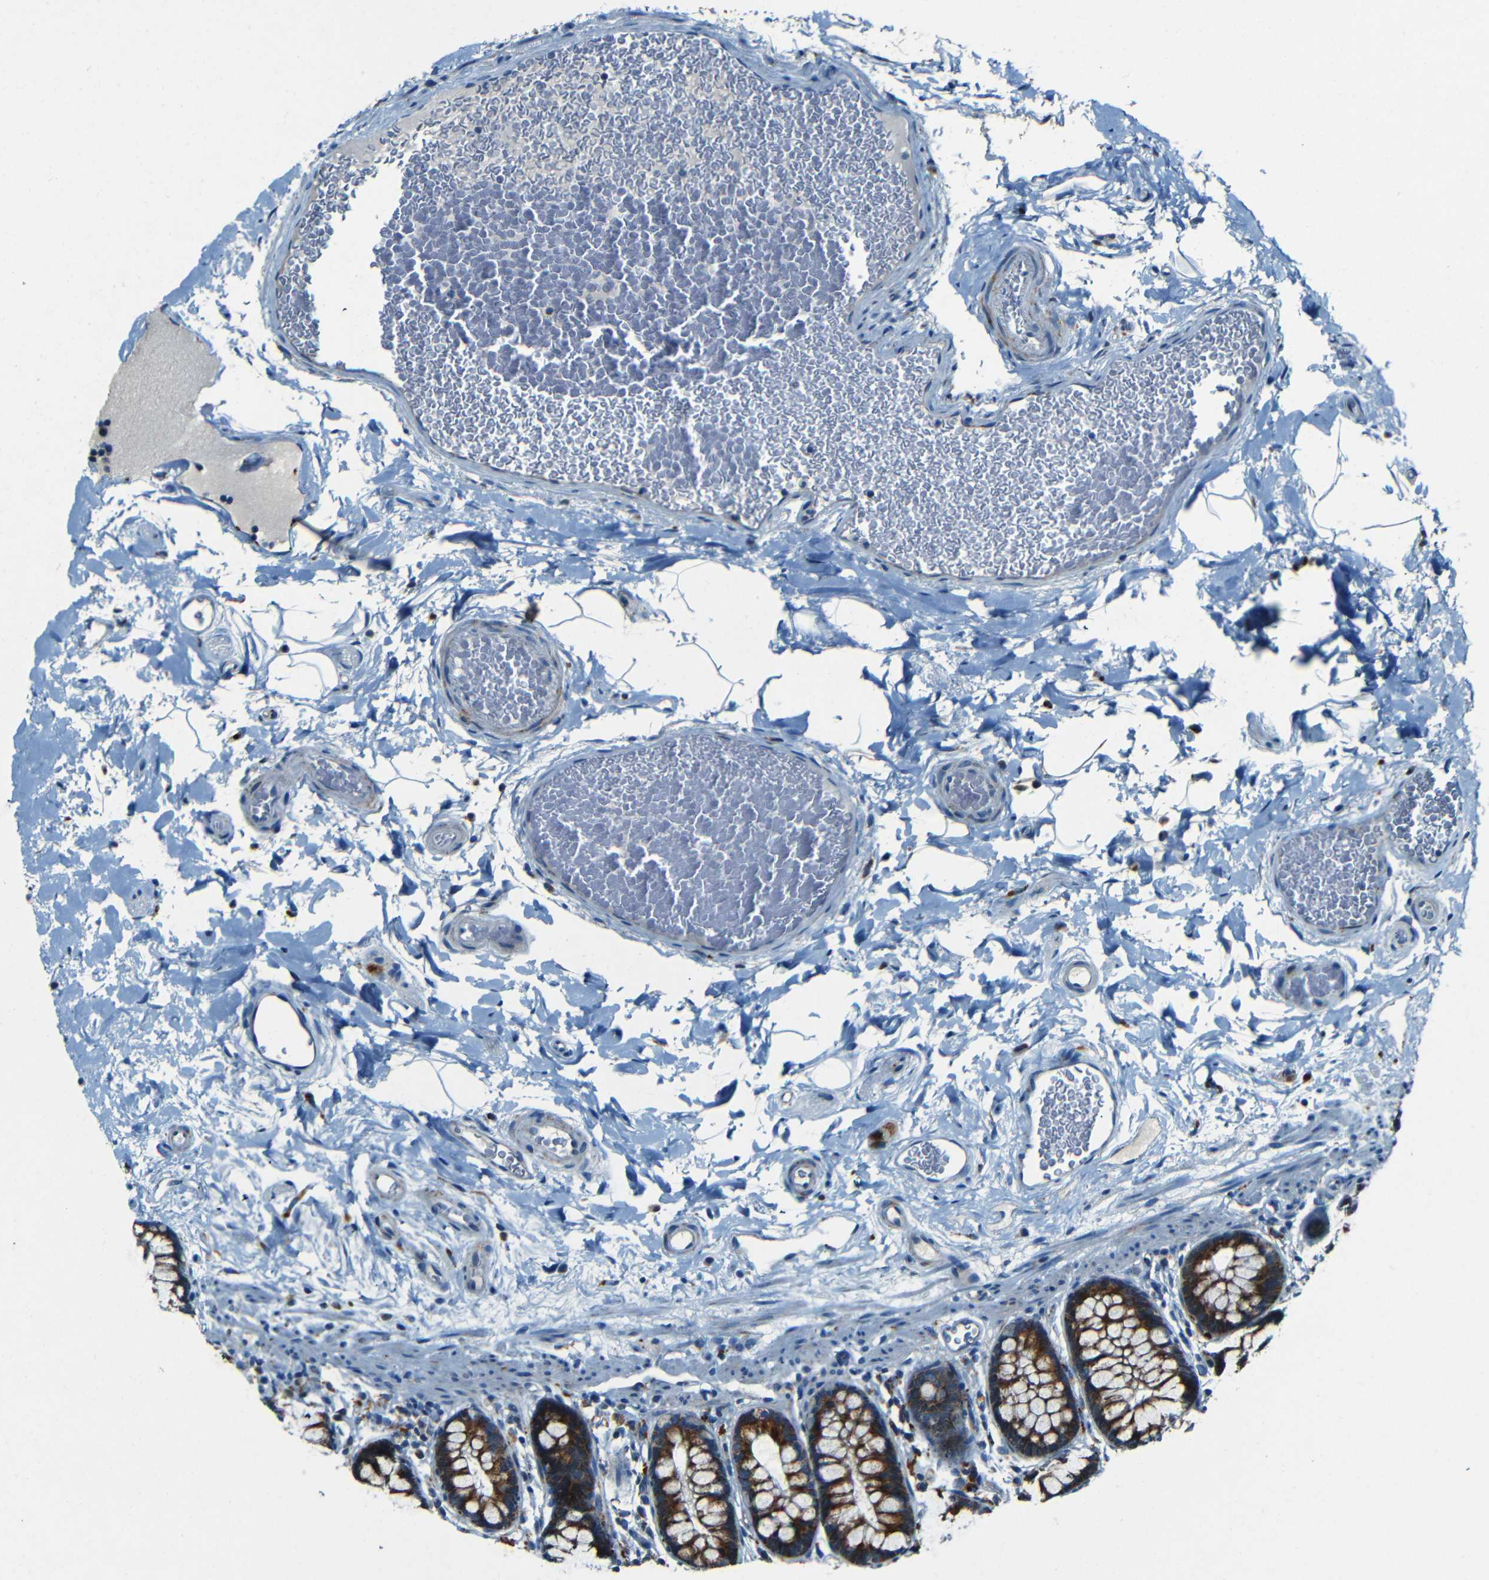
{"staining": {"intensity": "negative", "quantity": "none", "location": "none"}, "tissue": "colon", "cell_type": "Endothelial cells", "image_type": "normal", "snomed": [{"axis": "morphology", "description": "Normal tissue, NOS"}, {"axis": "topography", "description": "Colon"}], "caption": "Immunohistochemistry (IHC) histopathology image of benign human colon stained for a protein (brown), which reveals no staining in endothelial cells.", "gene": "WSCD2", "patient": {"sex": "female", "age": 80}}